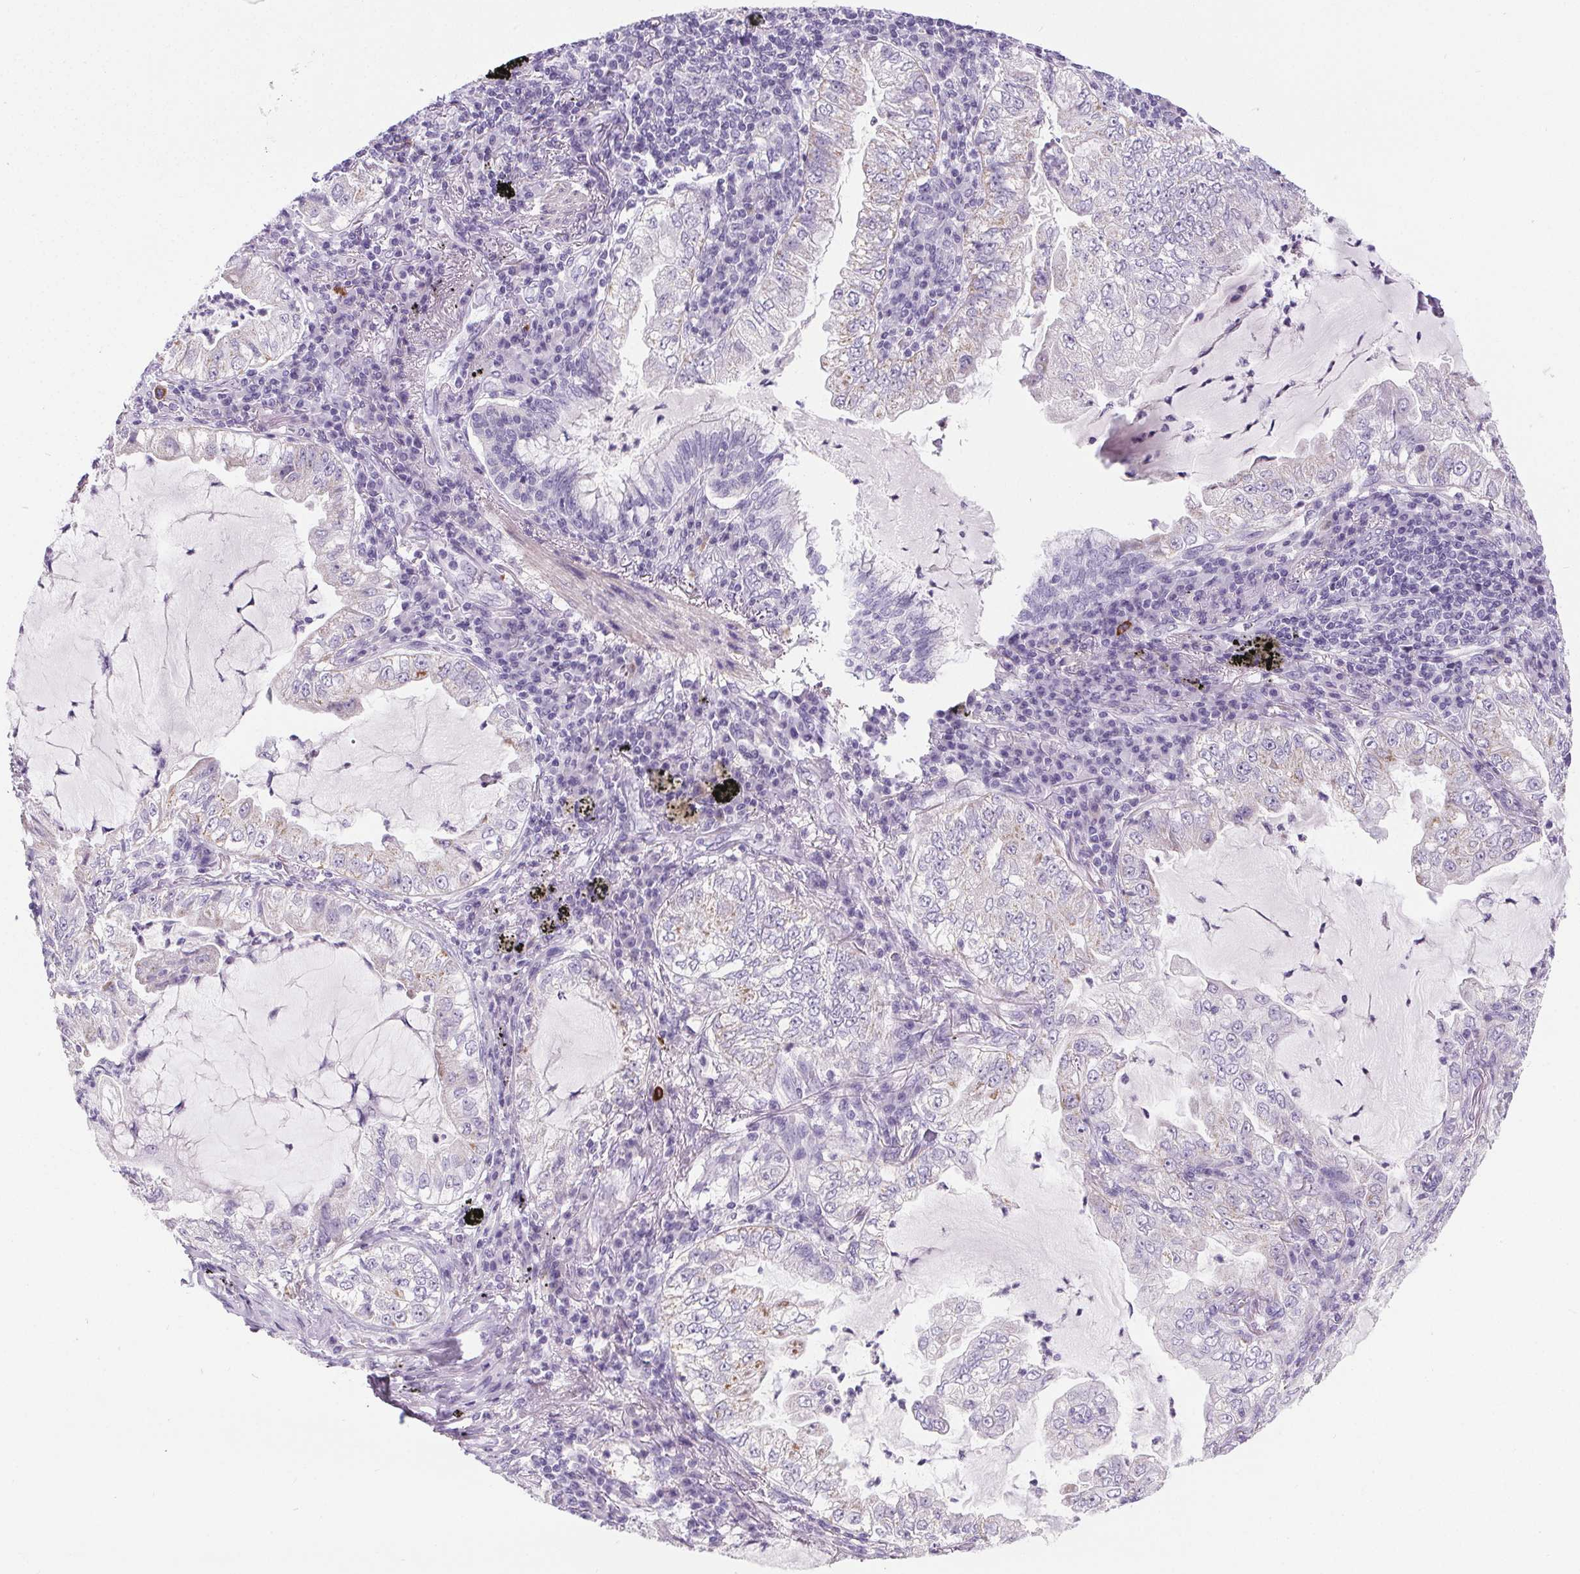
{"staining": {"intensity": "negative", "quantity": "none", "location": "none"}, "tissue": "lung cancer", "cell_type": "Tumor cells", "image_type": "cancer", "snomed": [{"axis": "morphology", "description": "Adenocarcinoma, NOS"}, {"axis": "topography", "description": "Lung"}], "caption": "Immunohistochemistry photomicrograph of neoplastic tissue: human lung cancer stained with DAB exhibits no significant protein staining in tumor cells.", "gene": "ELAVL2", "patient": {"sex": "female", "age": 73}}